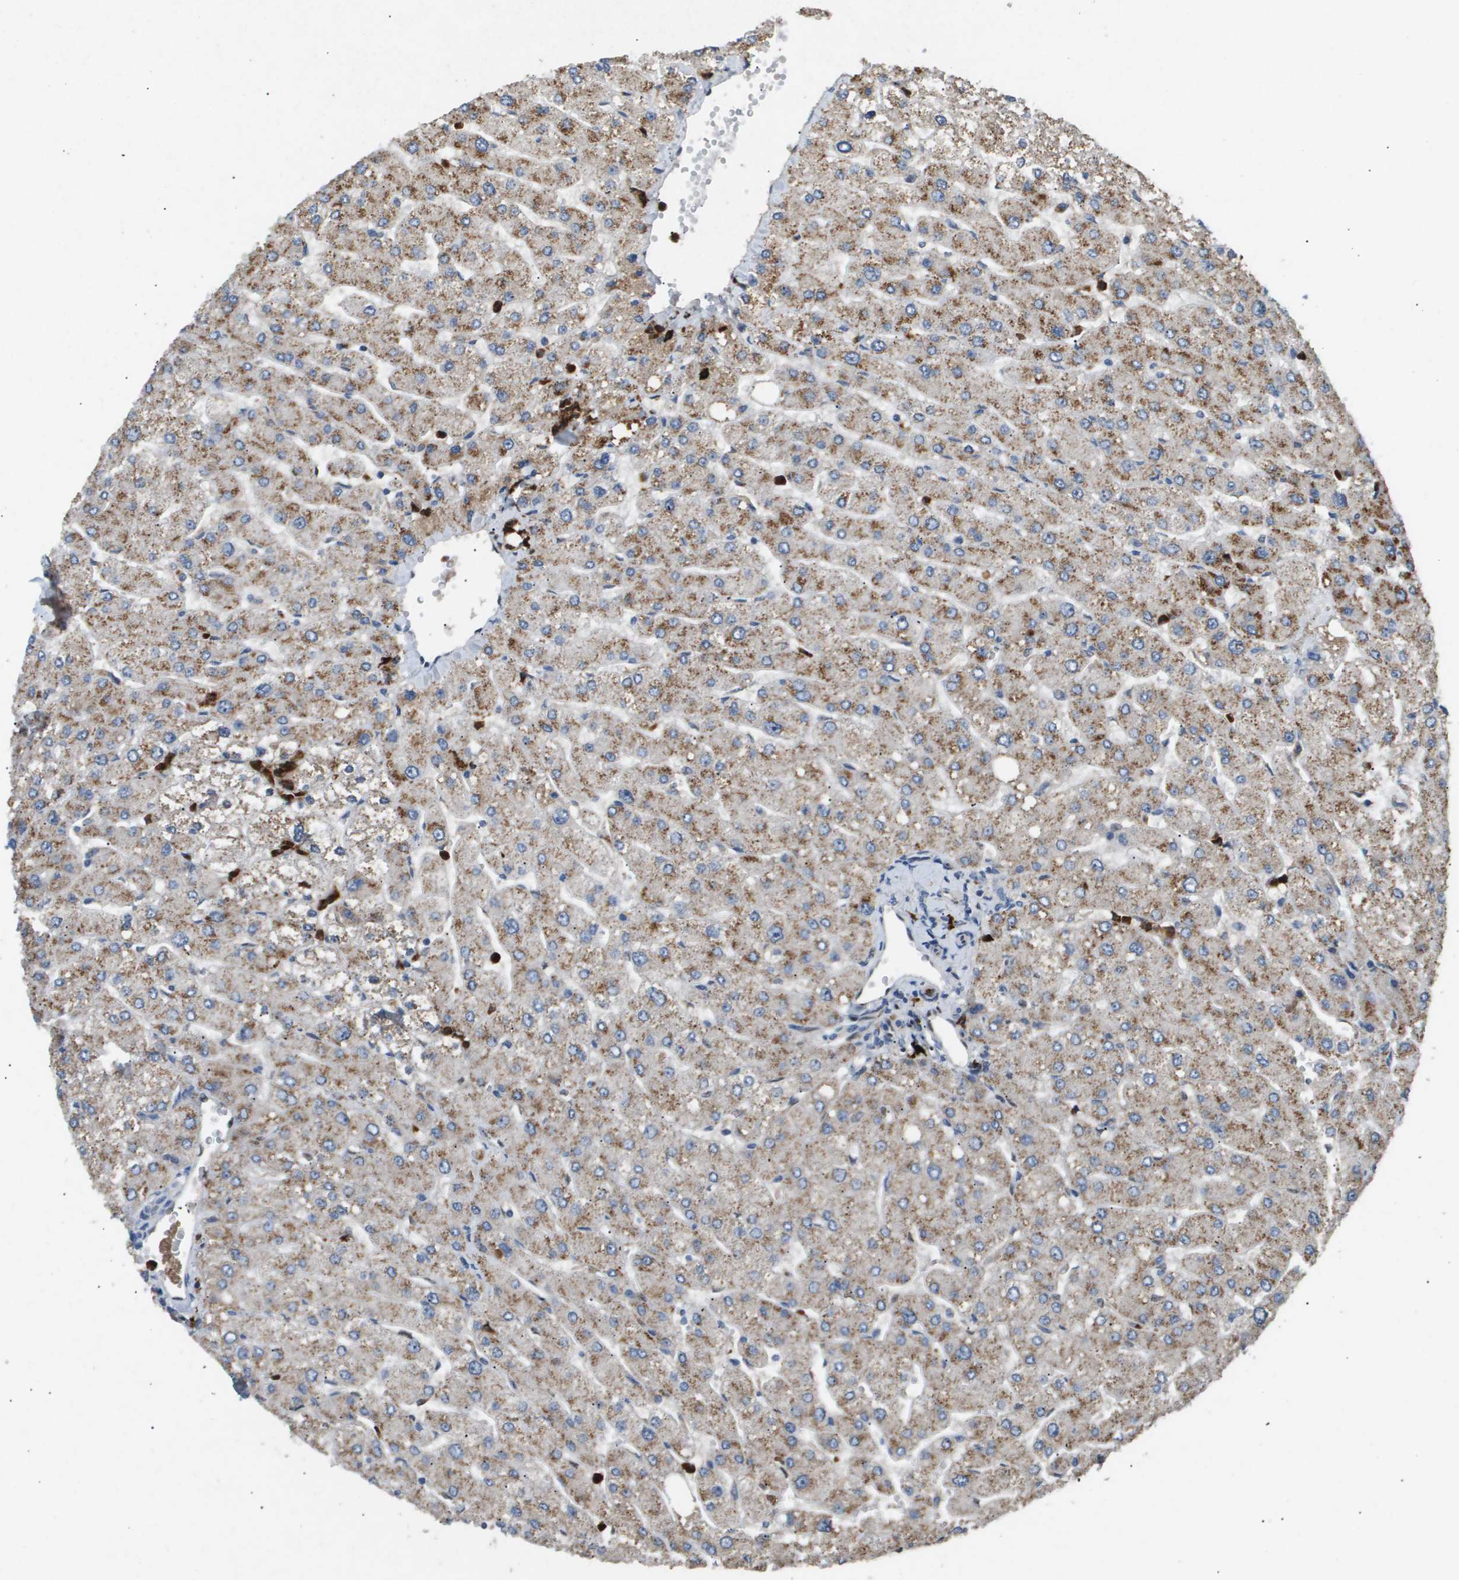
{"staining": {"intensity": "negative", "quantity": "none", "location": "none"}, "tissue": "liver", "cell_type": "Cholangiocytes", "image_type": "normal", "snomed": [{"axis": "morphology", "description": "Normal tissue, NOS"}, {"axis": "topography", "description": "Liver"}], "caption": "This is an IHC micrograph of benign human liver. There is no expression in cholangiocytes.", "gene": "ERG", "patient": {"sex": "male", "age": 55}}